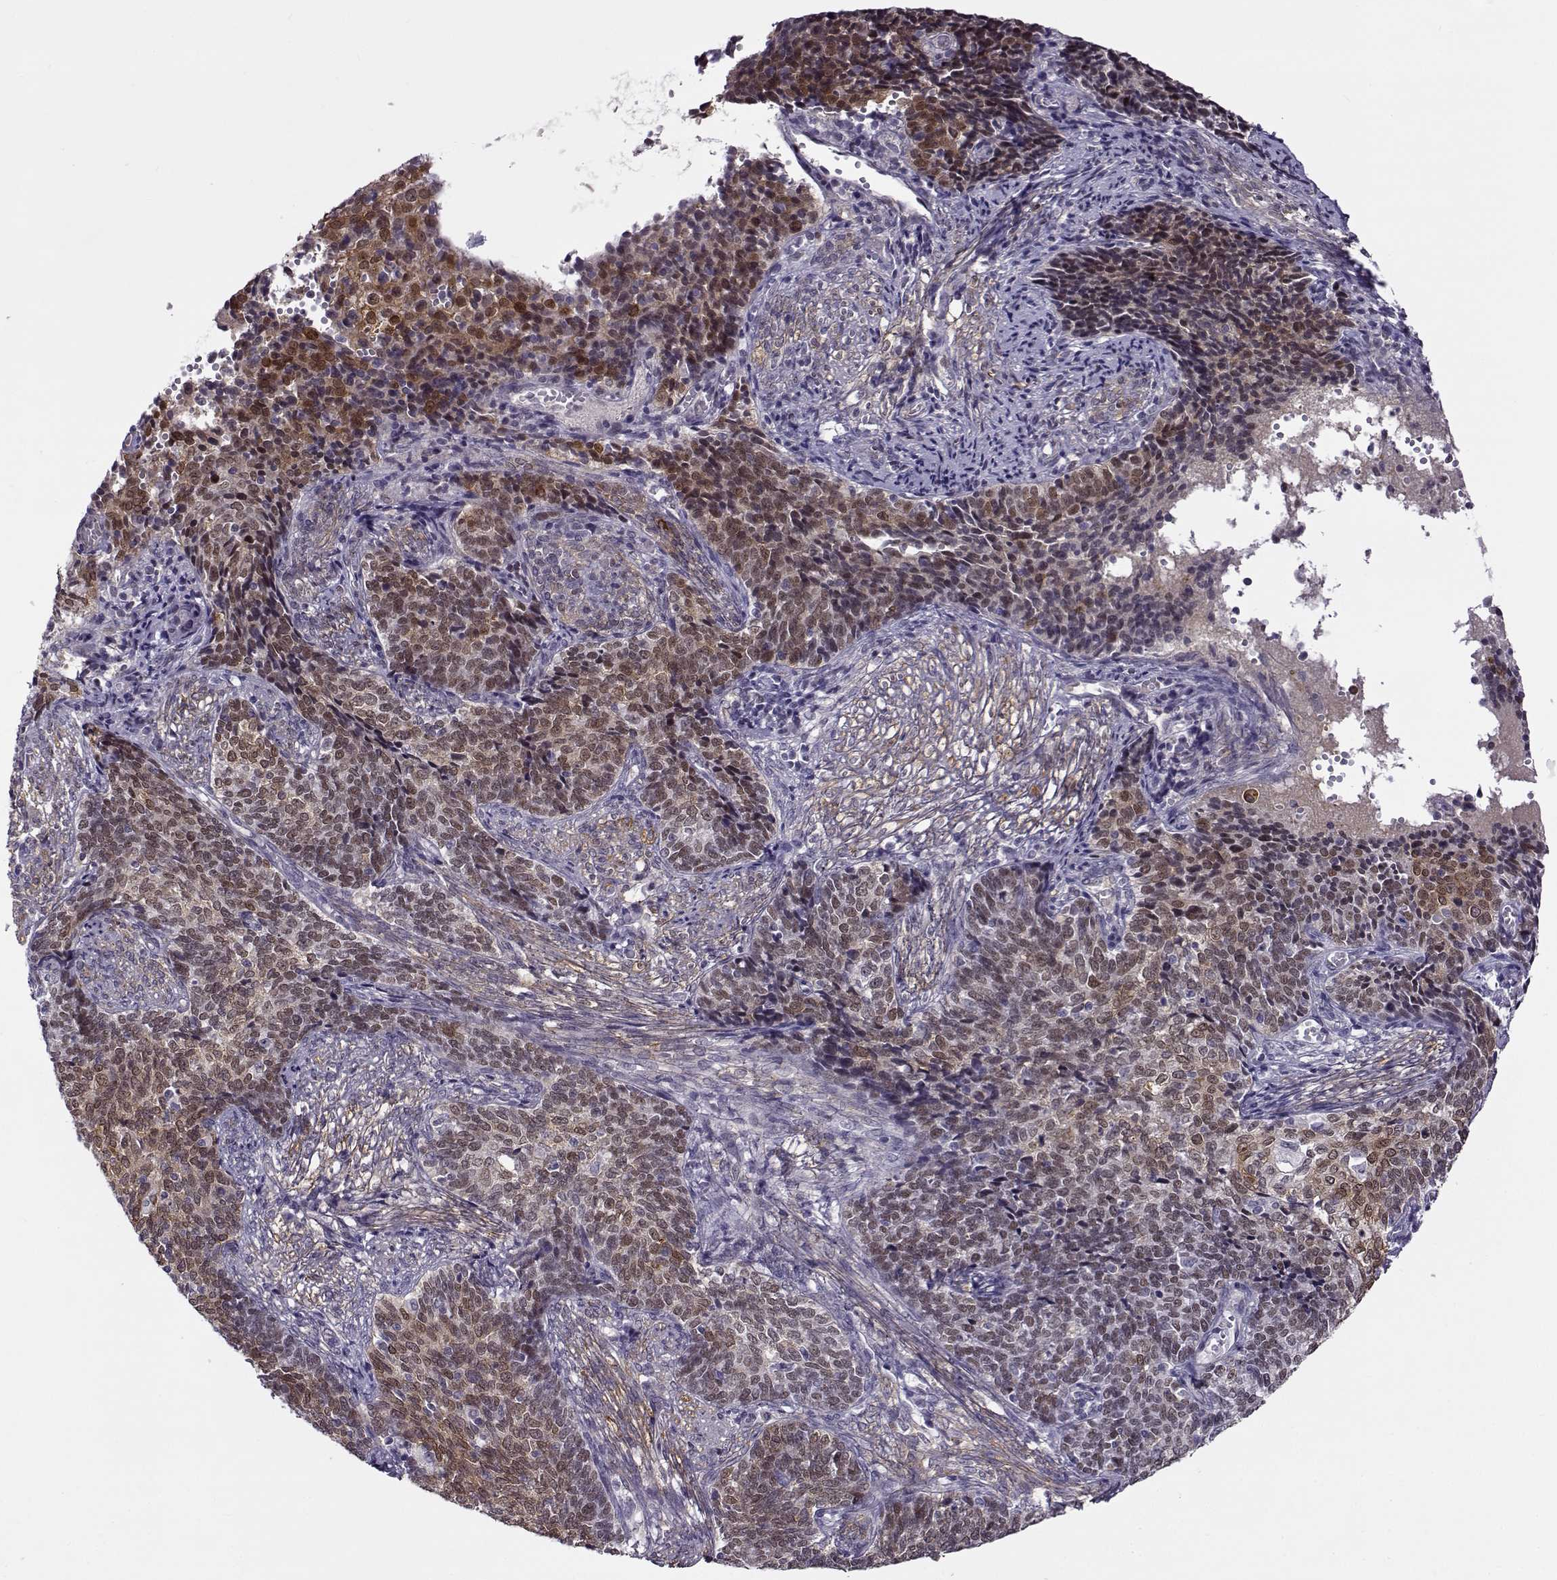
{"staining": {"intensity": "strong", "quantity": "25%-75%", "location": "nuclear"}, "tissue": "cervical cancer", "cell_type": "Tumor cells", "image_type": "cancer", "snomed": [{"axis": "morphology", "description": "Squamous cell carcinoma, NOS"}, {"axis": "topography", "description": "Cervix"}], "caption": "Immunohistochemical staining of human cervical squamous cell carcinoma exhibits high levels of strong nuclear protein positivity in approximately 25%-75% of tumor cells. Using DAB (3,3'-diaminobenzidine) (brown) and hematoxylin (blue) stains, captured at high magnification using brightfield microscopy.", "gene": "BACH1", "patient": {"sex": "female", "age": 39}}